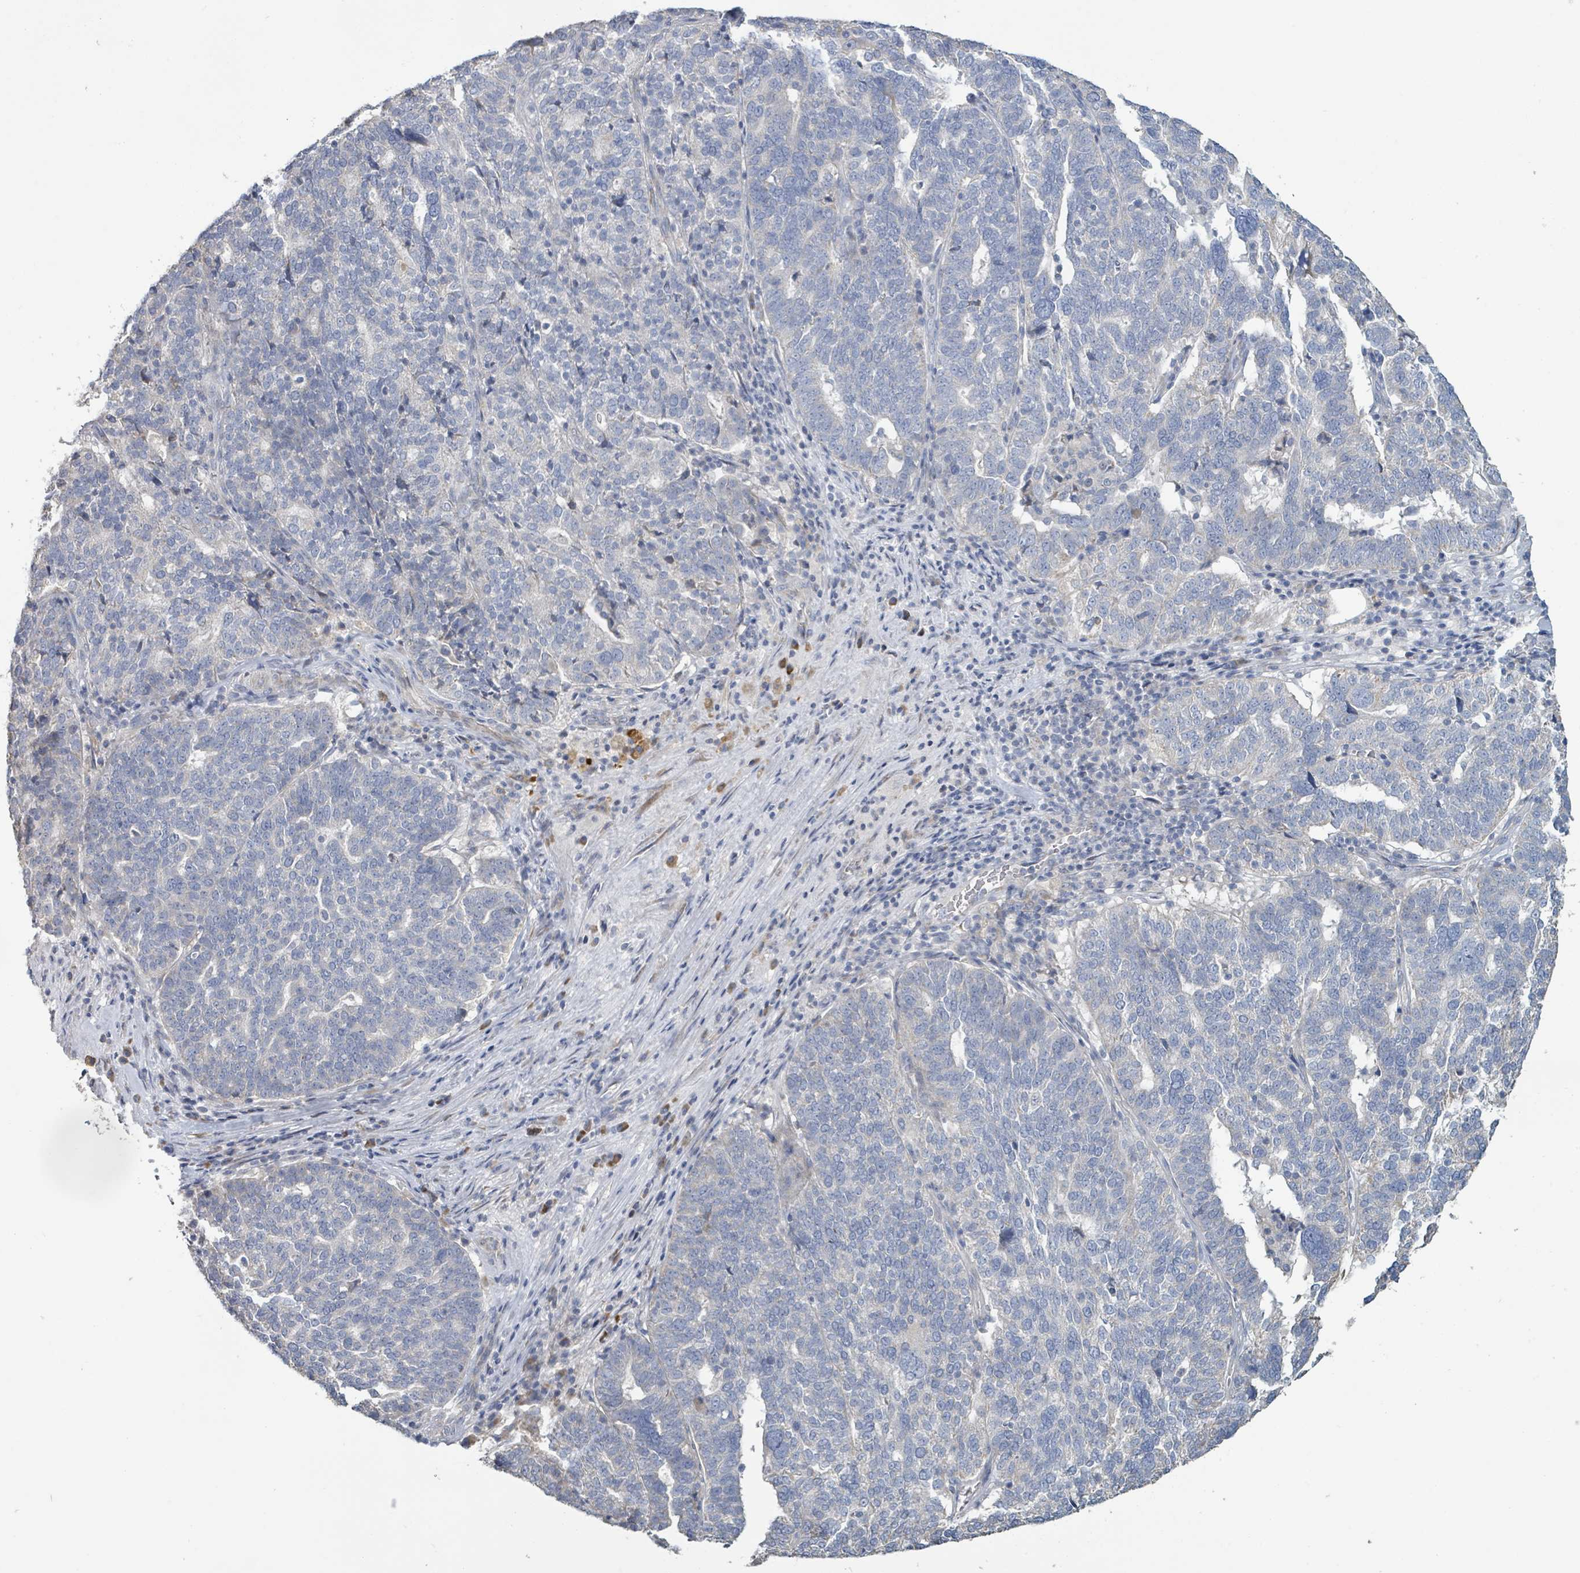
{"staining": {"intensity": "negative", "quantity": "none", "location": "none"}, "tissue": "ovarian cancer", "cell_type": "Tumor cells", "image_type": "cancer", "snomed": [{"axis": "morphology", "description": "Cystadenocarcinoma, serous, NOS"}, {"axis": "topography", "description": "Ovary"}], "caption": "An image of ovarian cancer stained for a protein displays no brown staining in tumor cells.", "gene": "KCNS2", "patient": {"sex": "female", "age": 59}}